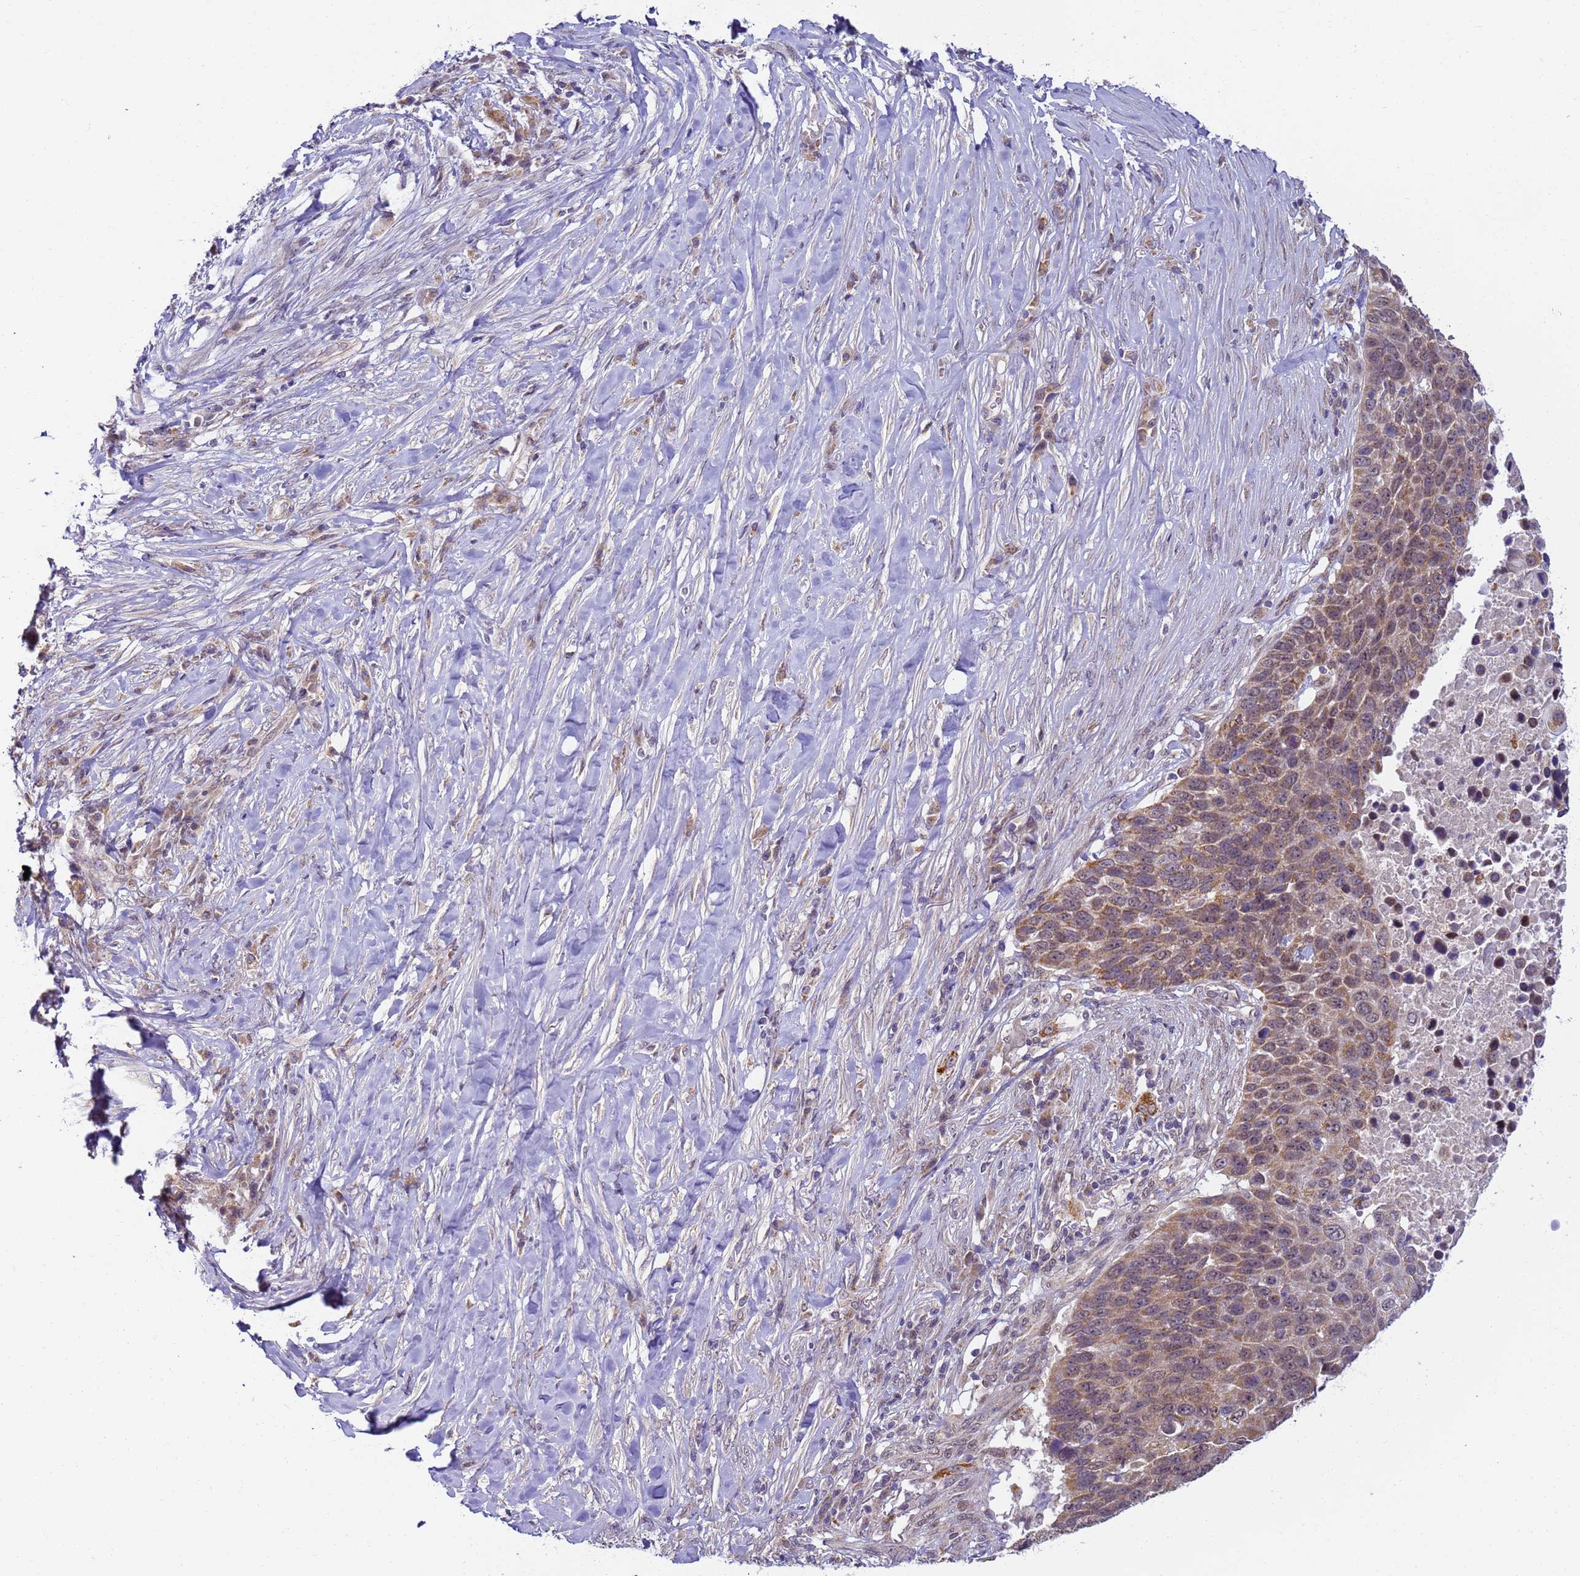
{"staining": {"intensity": "moderate", "quantity": ">75%", "location": "cytoplasmic/membranous"}, "tissue": "lung cancer", "cell_type": "Tumor cells", "image_type": "cancer", "snomed": [{"axis": "morphology", "description": "Normal tissue, NOS"}, {"axis": "morphology", "description": "Squamous cell carcinoma, NOS"}, {"axis": "topography", "description": "Lymph node"}, {"axis": "topography", "description": "Lung"}], "caption": "Brown immunohistochemical staining in lung squamous cell carcinoma displays moderate cytoplasmic/membranous staining in about >75% of tumor cells.", "gene": "RAPGEF3", "patient": {"sex": "male", "age": 66}}